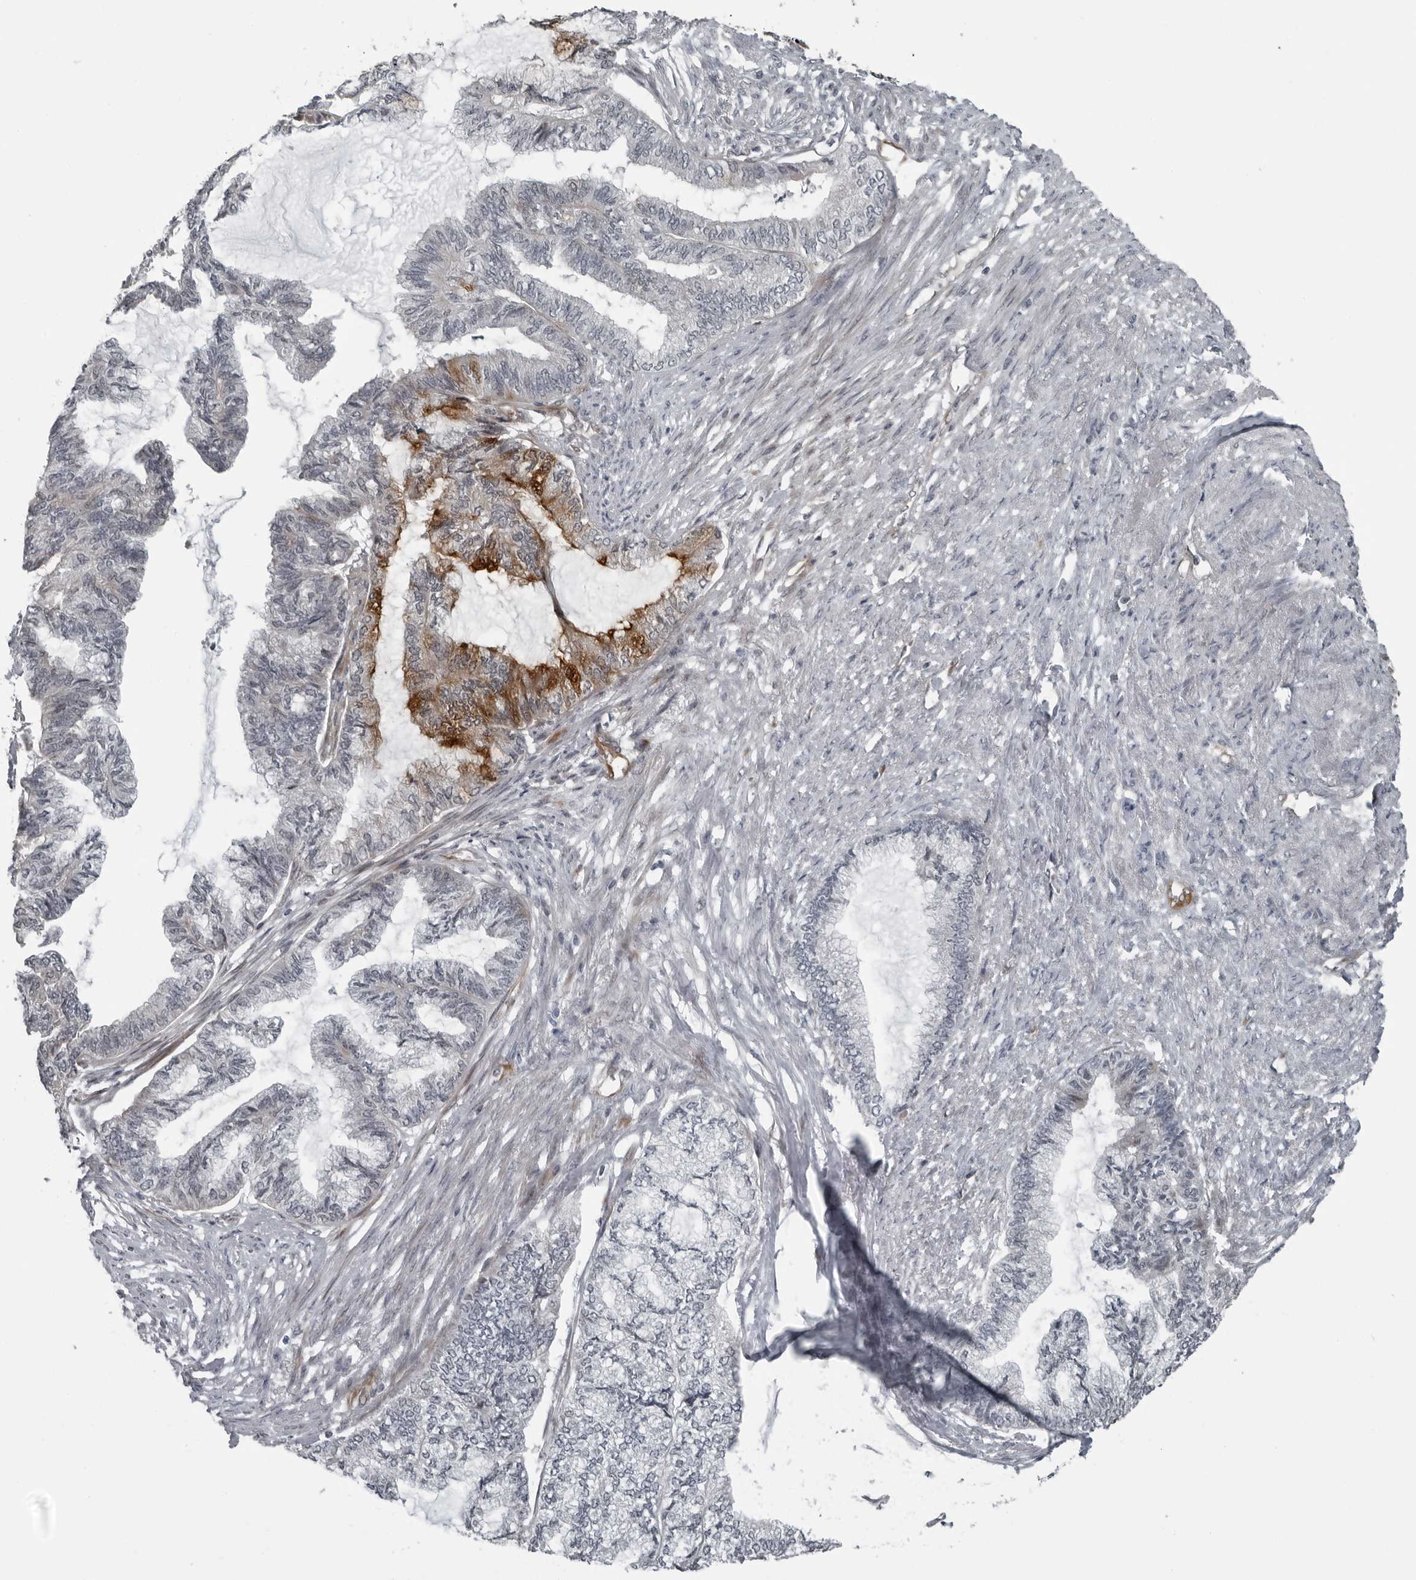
{"staining": {"intensity": "moderate", "quantity": "<25%", "location": "cytoplasmic/membranous"}, "tissue": "endometrial cancer", "cell_type": "Tumor cells", "image_type": "cancer", "snomed": [{"axis": "morphology", "description": "Adenocarcinoma, NOS"}, {"axis": "topography", "description": "Endometrium"}], "caption": "Immunohistochemistry (IHC) of human endometrial cancer (adenocarcinoma) reveals low levels of moderate cytoplasmic/membranous expression in approximately <25% of tumor cells.", "gene": "FAM102B", "patient": {"sex": "female", "age": 86}}